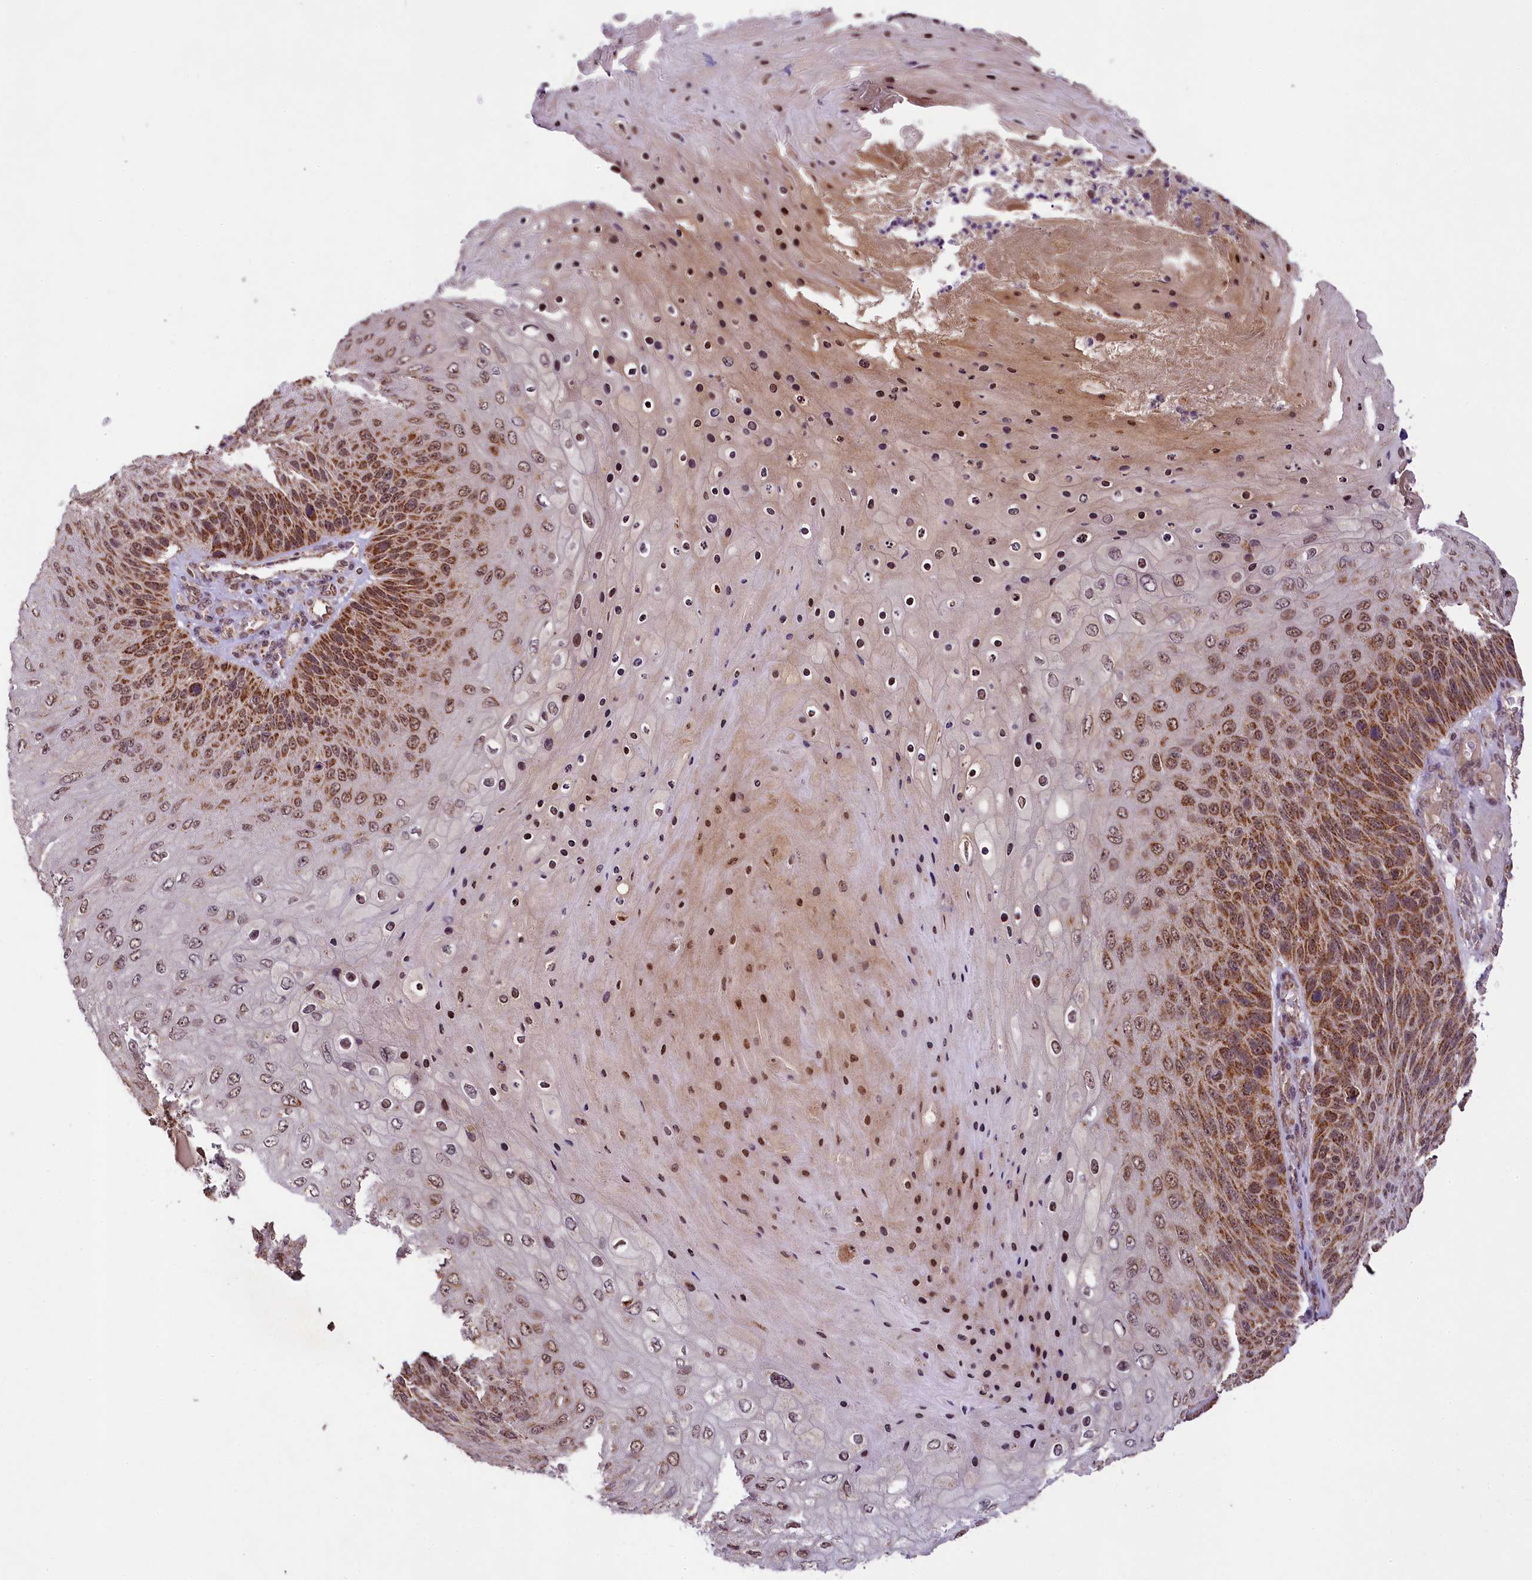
{"staining": {"intensity": "moderate", "quantity": ">75%", "location": "cytoplasmic/membranous,nuclear"}, "tissue": "skin cancer", "cell_type": "Tumor cells", "image_type": "cancer", "snomed": [{"axis": "morphology", "description": "Squamous cell carcinoma, NOS"}, {"axis": "topography", "description": "Skin"}], "caption": "Skin cancer (squamous cell carcinoma) stained for a protein reveals moderate cytoplasmic/membranous and nuclear positivity in tumor cells.", "gene": "PAF1", "patient": {"sex": "female", "age": 88}}